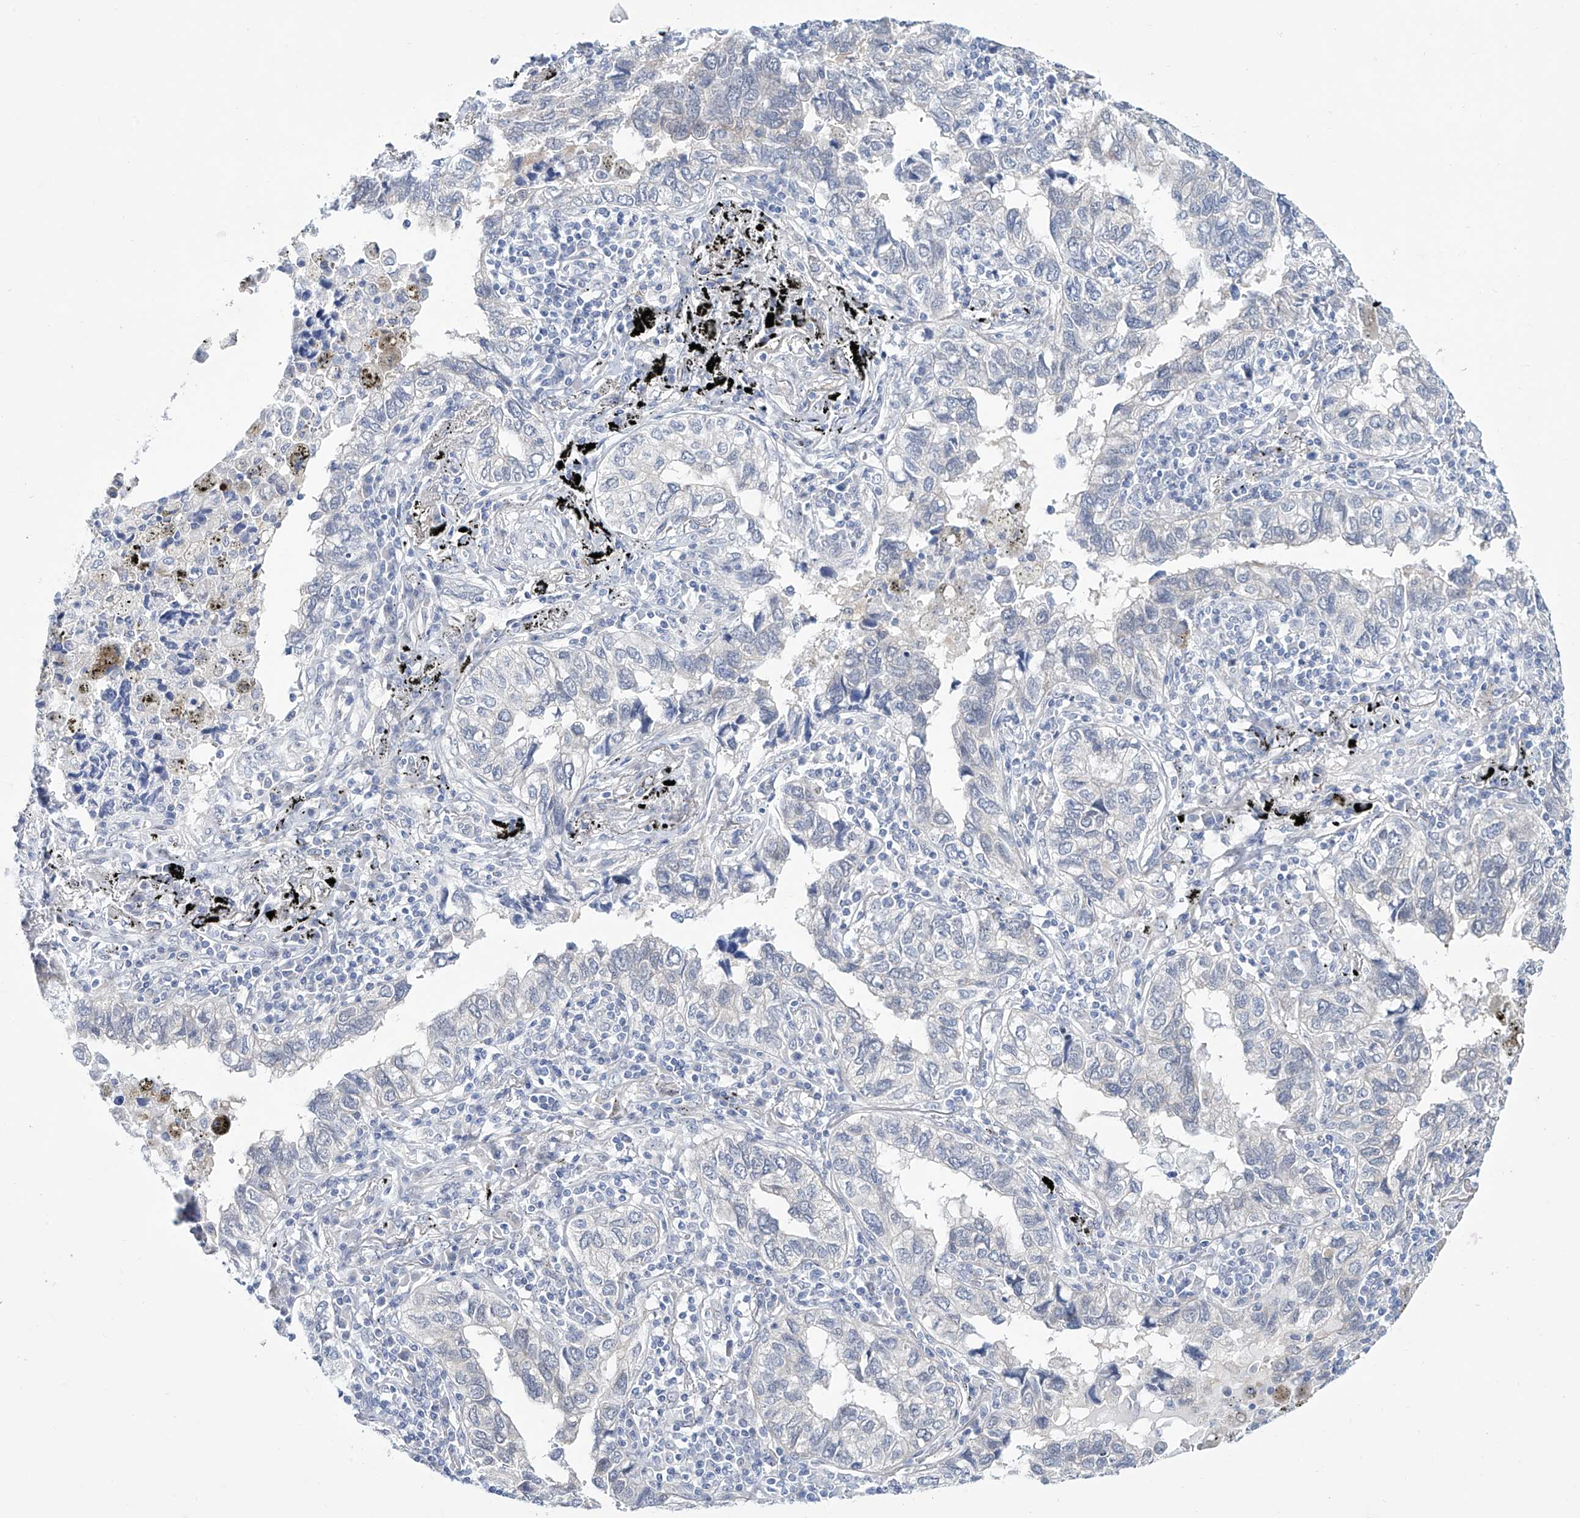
{"staining": {"intensity": "negative", "quantity": "none", "location": "none"}, "tissue": "lung cancer", "cell_type": "Tumor cells", "image_type": "cancer", "snomed": [{"axis": "morphology", "description": "Adenocarcinoma, NOS"}, {"axis": "topography", "description": "Lung"}], "caption": "The IHC micrograph has no significant staining in tumor cells of adenocarcinoma (lung) tissue.", "gene": "TRIM60", "patient": {"sex": "male", "age": 65}}